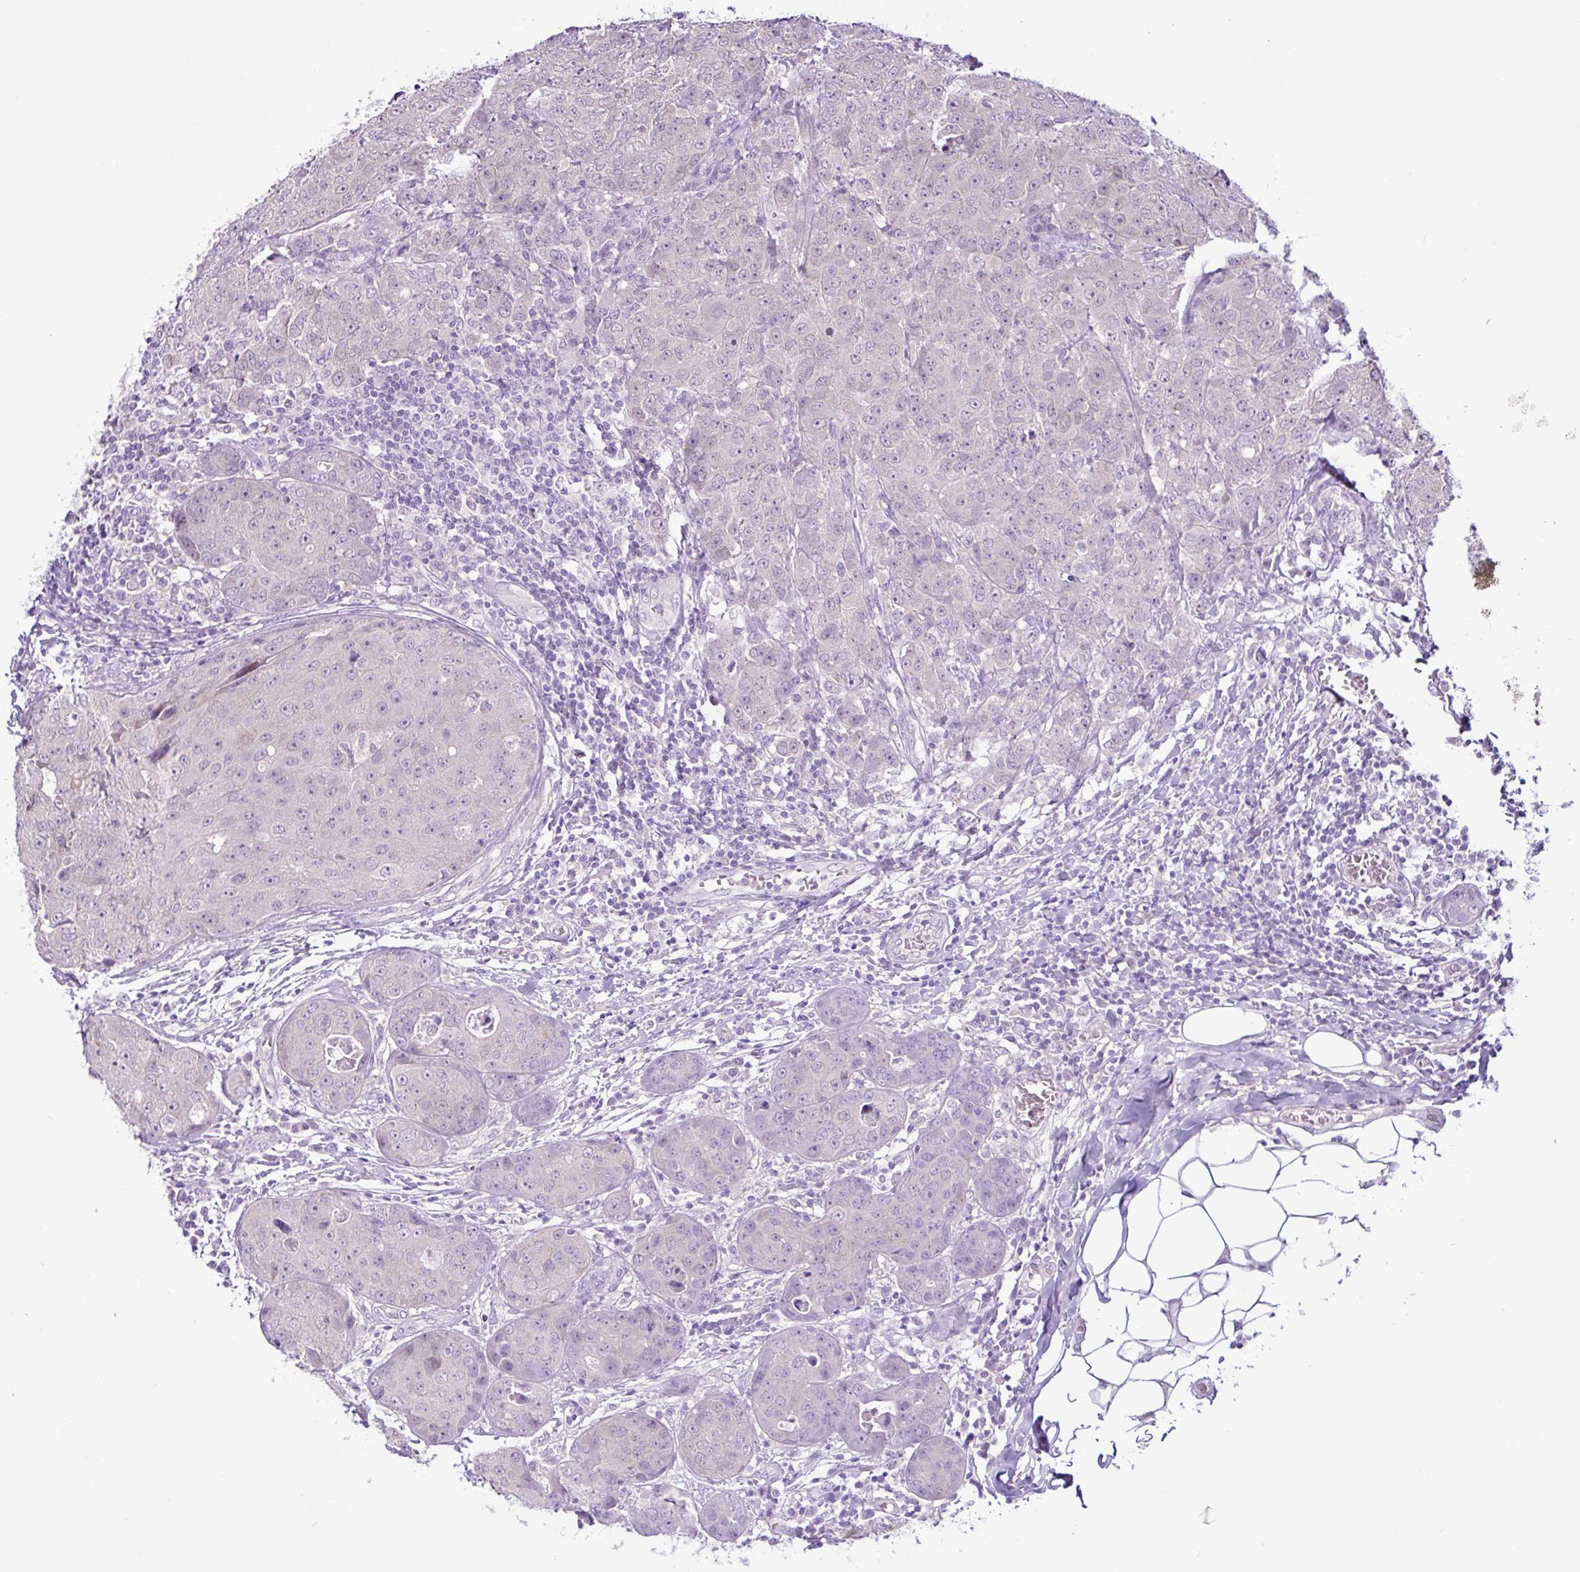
{"staining": {"intensity": "negative", "quantity": "none", "location": "none"}, "tissue": "breast cancer", "cell_type": "Tumor cells", "image_type": "cancer", "snomed": [{"axis": "morphology", "description": "Duct carcinoma"}, {"axis": "topography", "description": "Breast"}], "caption": "Breast cancer (intraductal carcinoma) was stained to show a protein in brown. There is no significant positivity in tumor cells.", "gene": "TONSL", "patient": {"sex": "female", "age": 43}}